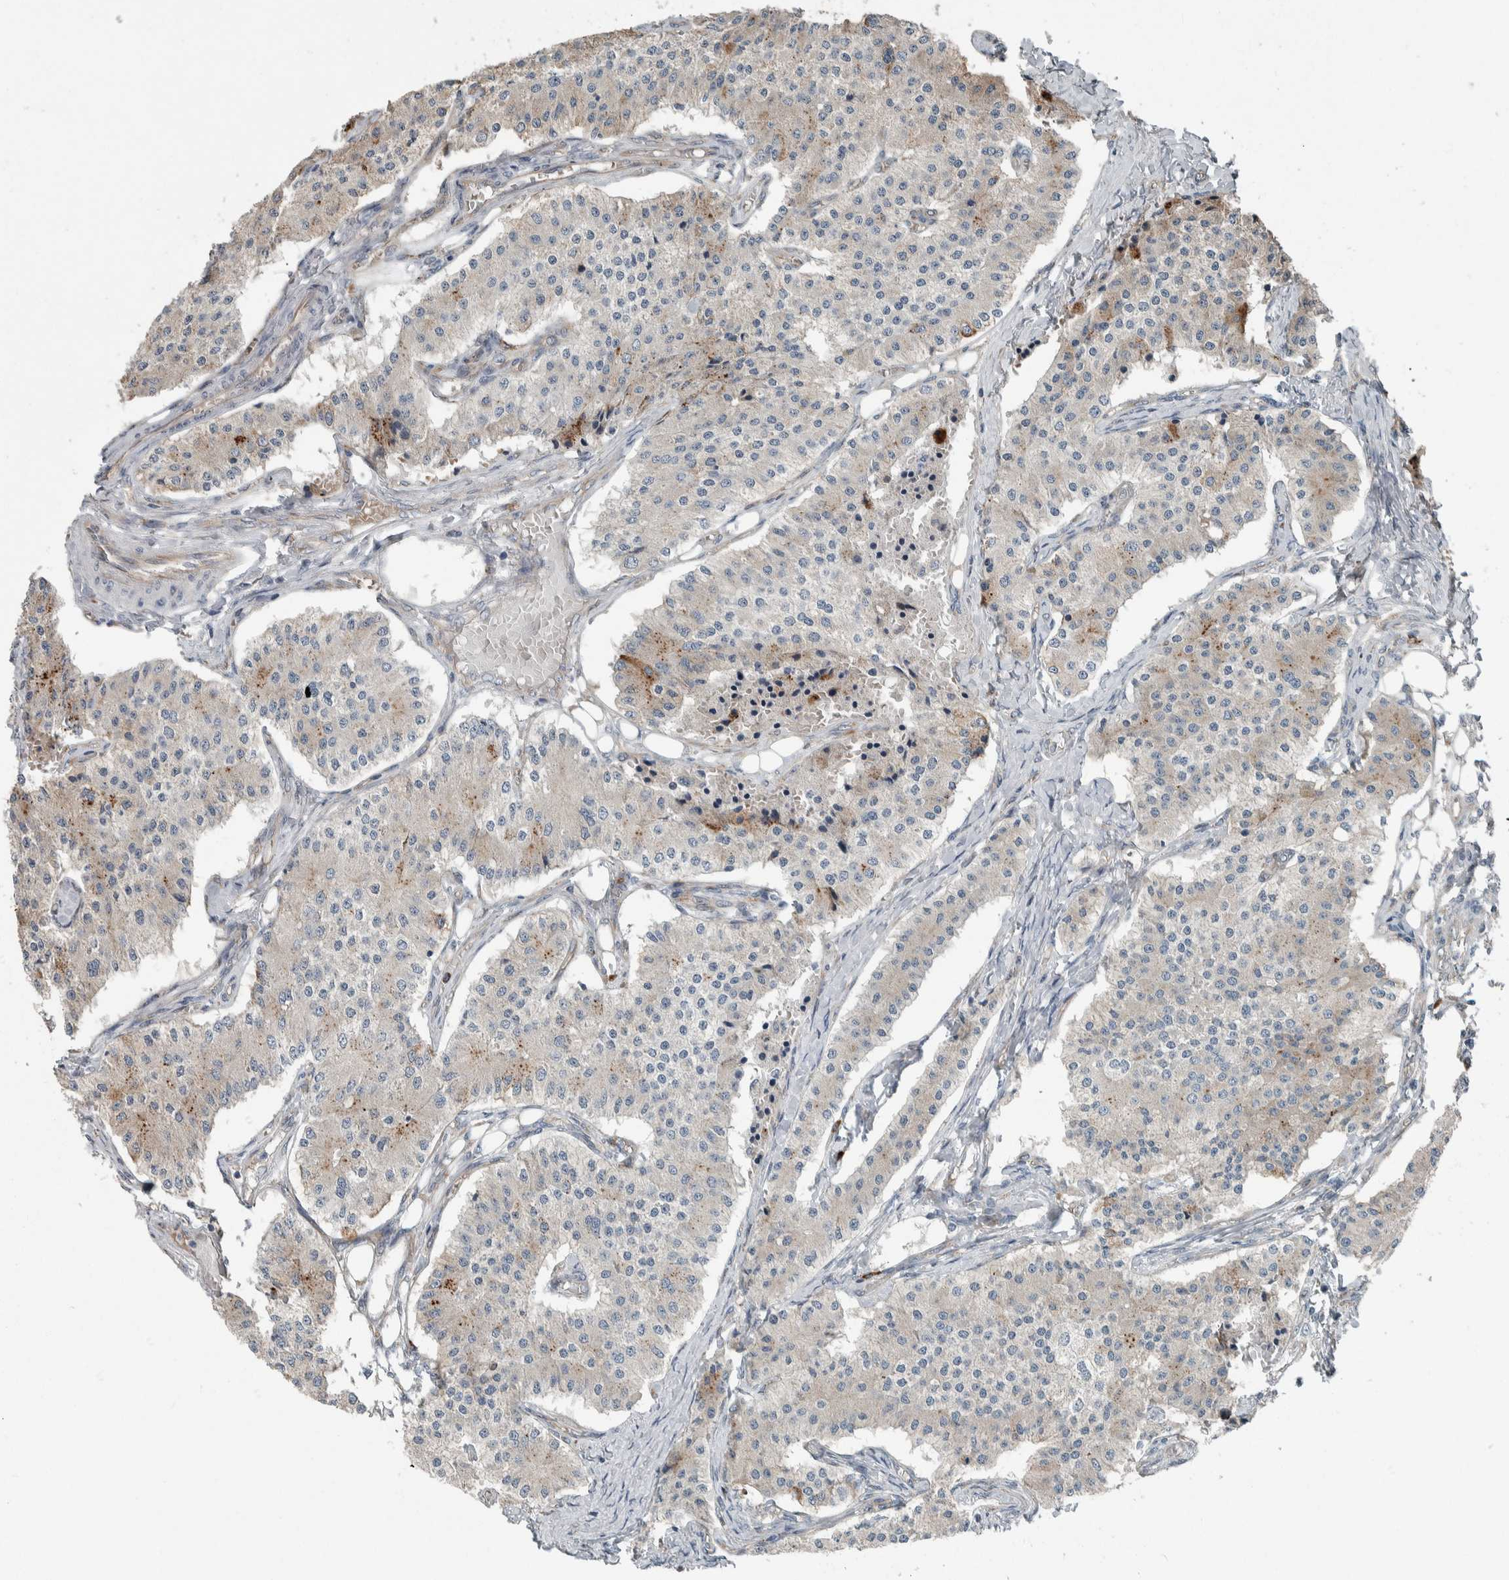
{"staining": {"intensity": "weak", "quantity": "<25%", "location": "cytoplasmic/membranous"}, "tissue": "carcinoid", "cell_type": "Tumor cells", "image_type": "cancer", "snomed": [{"axis": "morphology", "description": "Carcinoid, malignant, NOS"}, {"axis": "topography", "description": "Colon"}], "caption": "Histopathology image shows no protein staining in tumor cells of carcinoid tissue. Nuclei are stained in blue.", "gene": "USP25", "patient": {"sex": "female", "age": 52}}